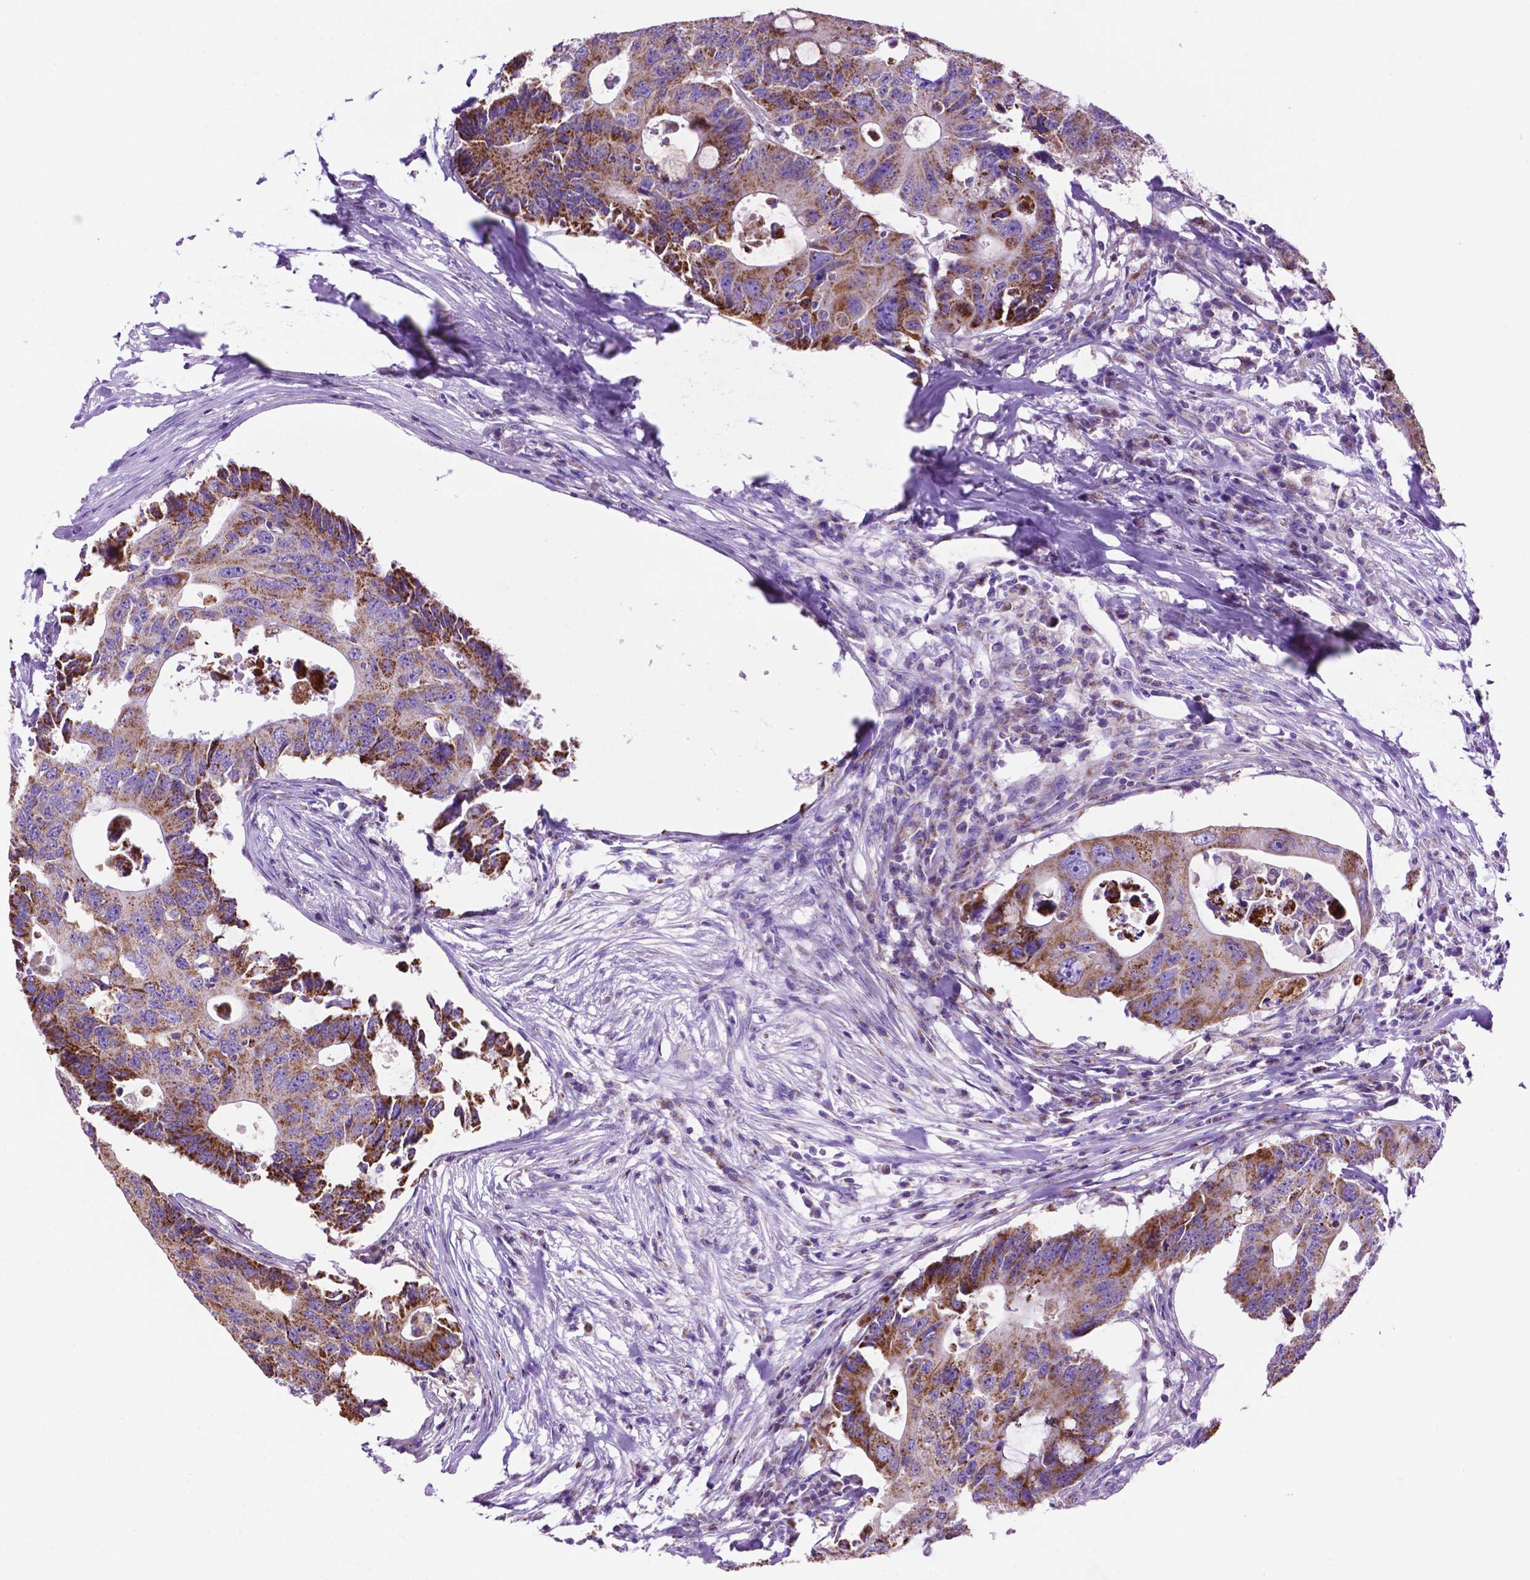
{"staining": {"intensity": "strong", "quantity": ">75%", "location": "cytoplasmic/membranous"}, "tissue": "colorectal cancer", "cell_type": "Tumor cells", "image_type": "cancer", "snomed": [{"axis": "morphology", "description": "Adenocarcinoma, NOS"}, {"axis": "topography", "description": "Colon"}], "caption": "Immunohistochemical staining of human adenocarcinoma (colorectal) demonstrates high levels of strong cytoplasmic/membranous protein positivity in approximately >75% of tumor cells.", "gene": "GDPD5", "patient": {"sex": "male", "age": 71}}